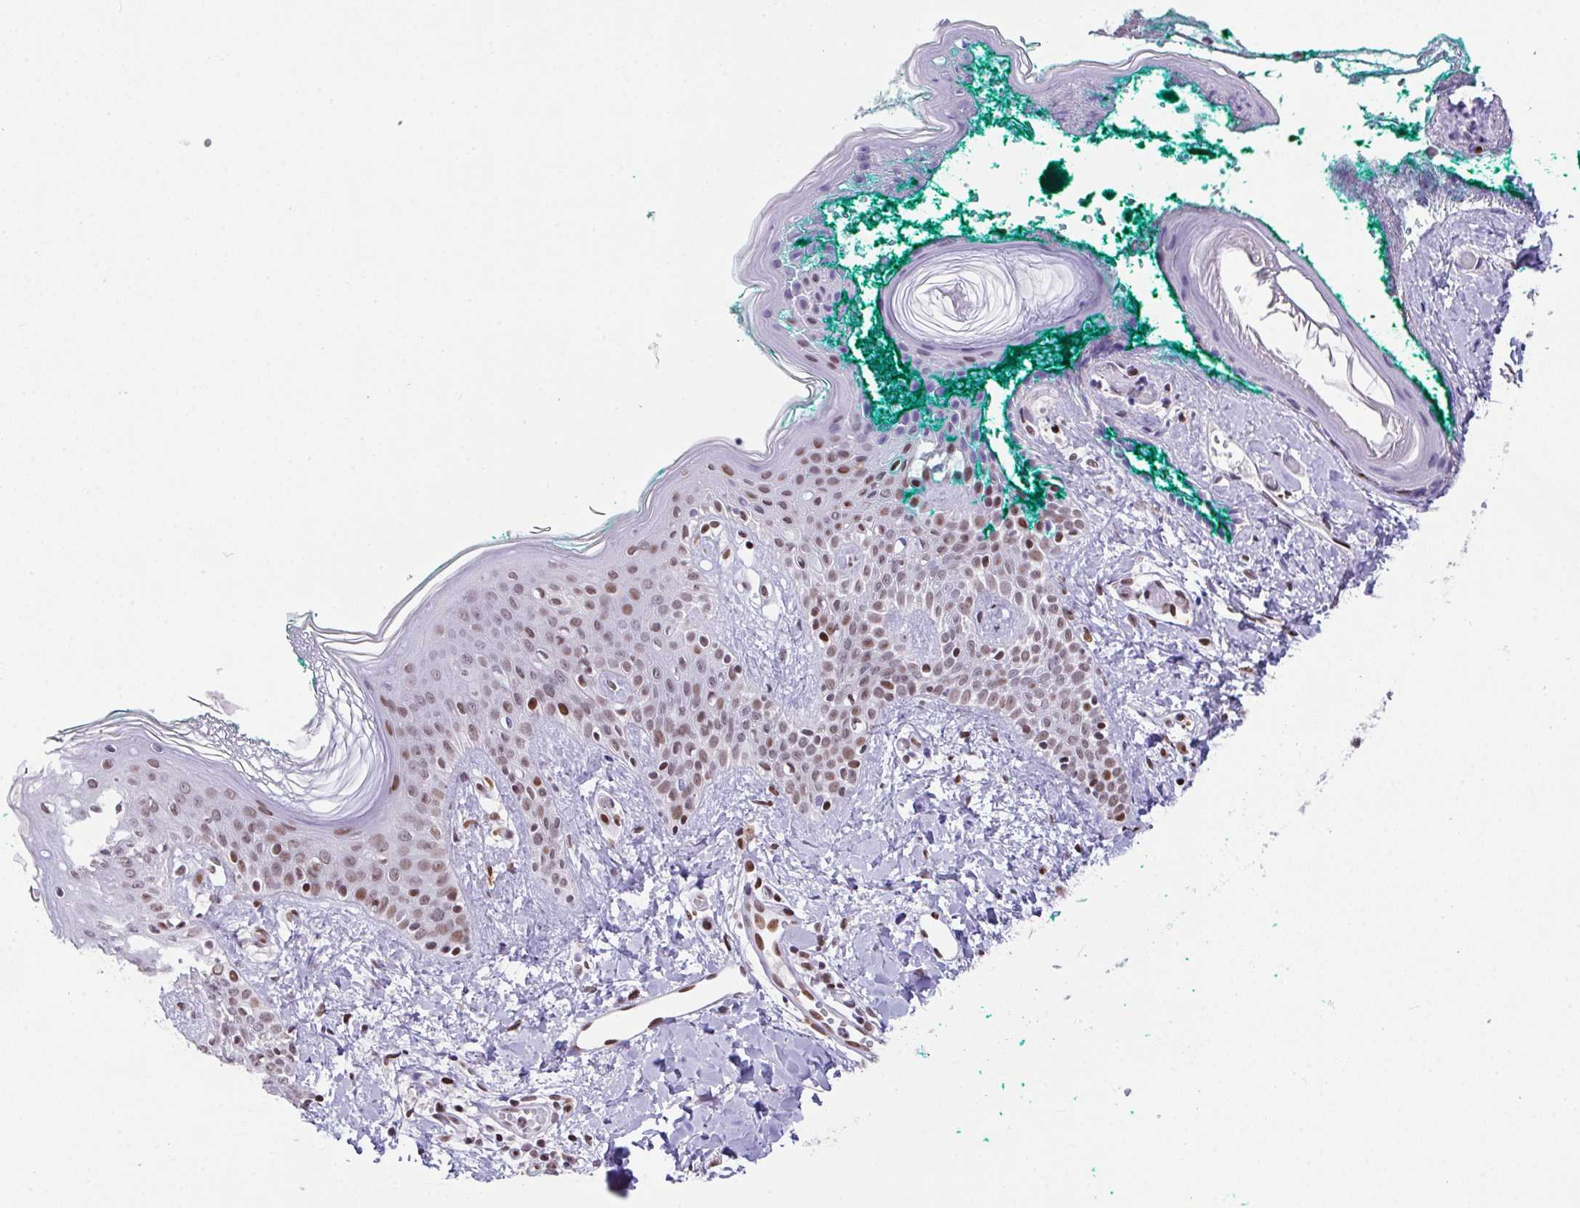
{"staining": {"intensity": "moderate", "quantity": ">75%", "location": "nuclear"}, "tissue": "skin", "cell_type": "Fibroblasts", "image_type": "normal", "snomed": [{"axis": "morphology", "description": "Normal tissue, NOS"}, {"axis": "topography", "description": "Skin"}], "caption": "A brown stain highlights moderate nuclear positivity of a protein in fibroblasts of unremarkable human skin.", "gene": "CLP1", "patient": {"sex": "male", "age": 16}}